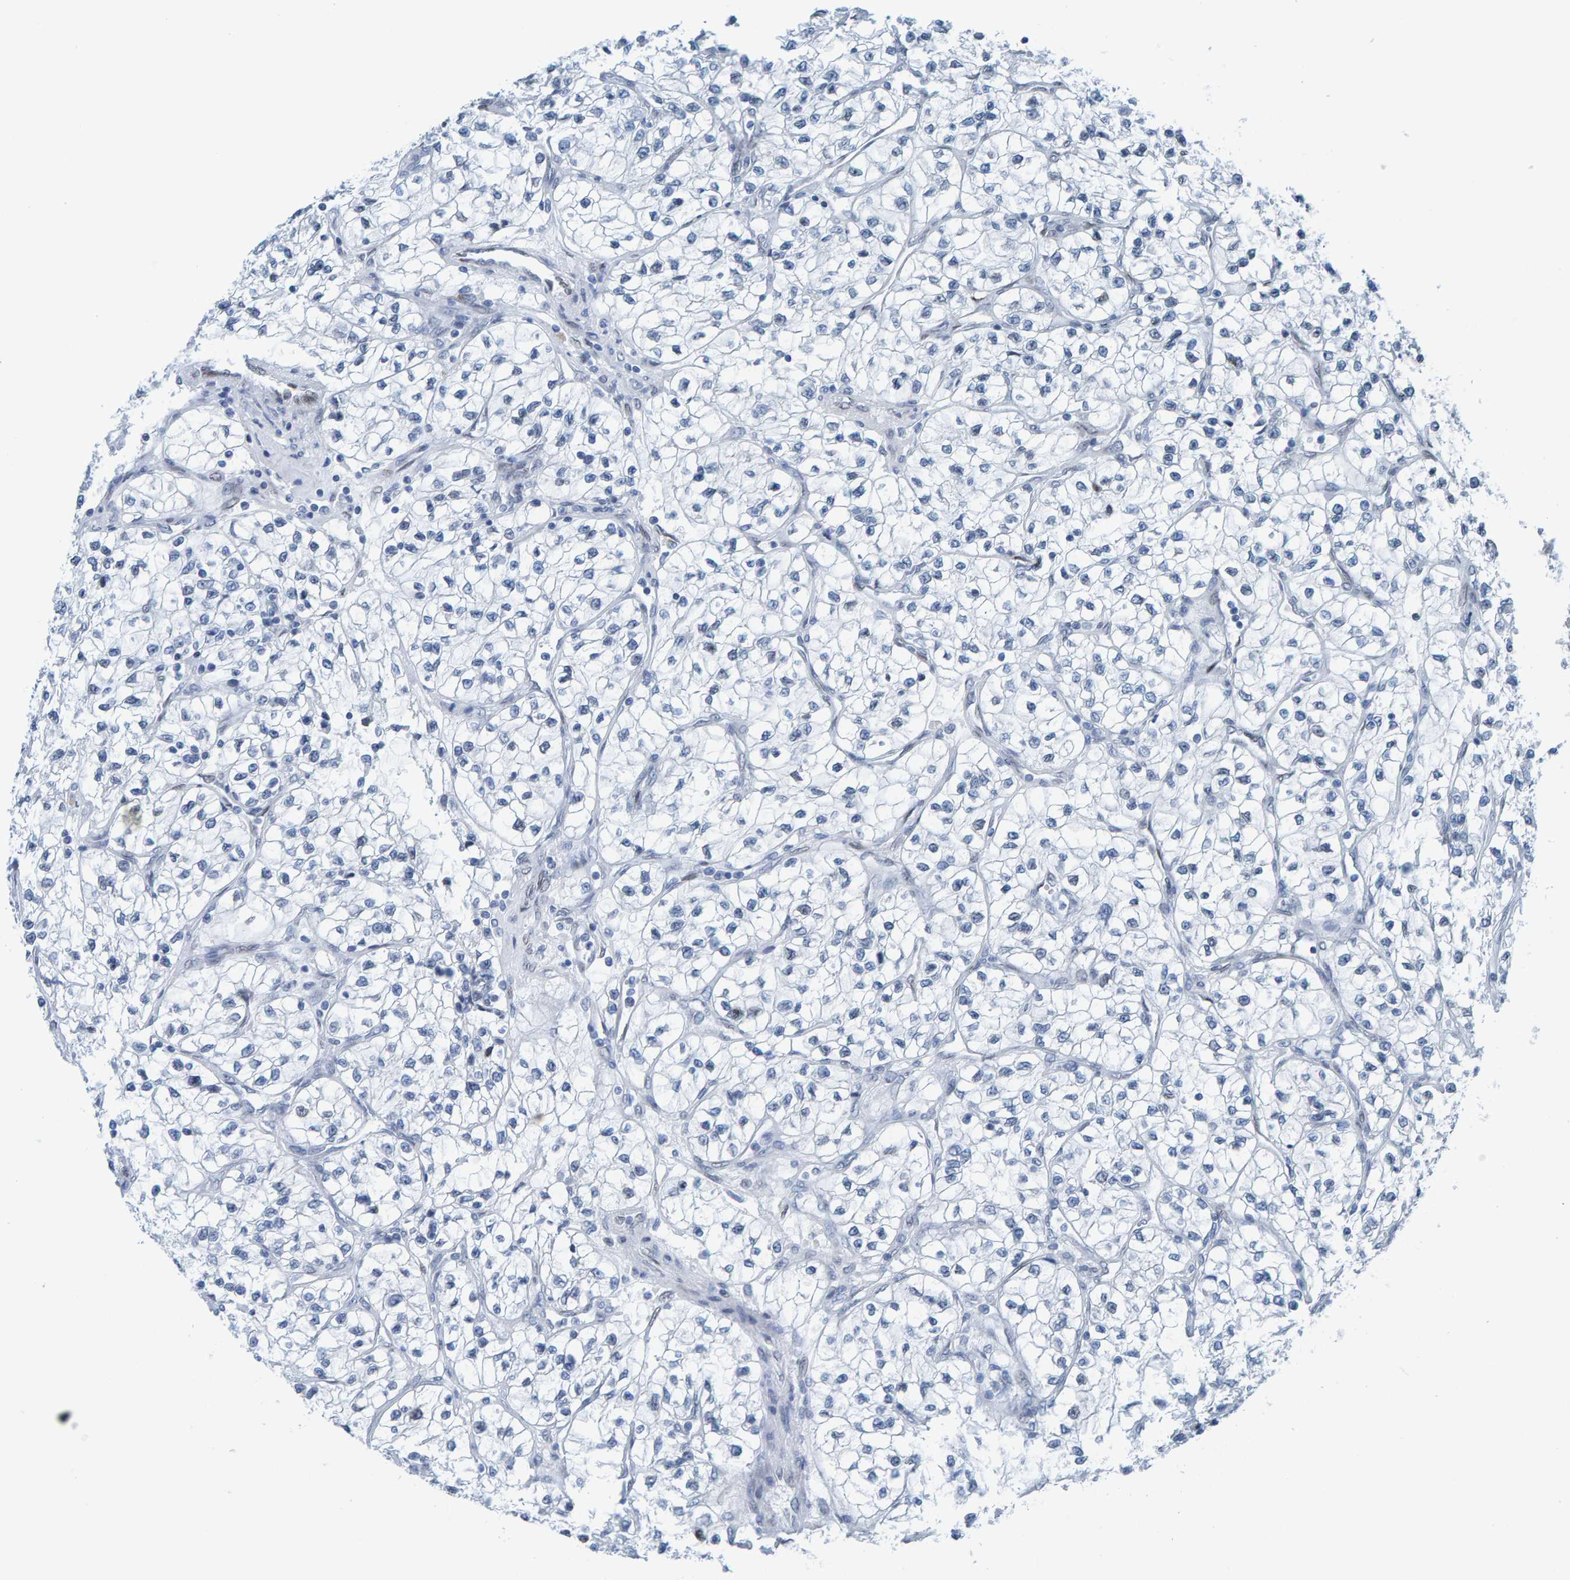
{"staining": {"intensity": "negative", "quantity": "none", "location": "none"}, "tissue": "renal cancer", "cell_type": "Tumor cells", "image_type": "cancer", "snomed": [{"axis": "morphology", "description": "Adenocarcinoma, NOS"}, {"axis": "topography", "description": "Kidney"}], "caption": "The image displays no staining of tumor cells in adenocarcinoma (renal).", "gene": "LMNB2", "patient": {"sex": "female", "age": 57}}